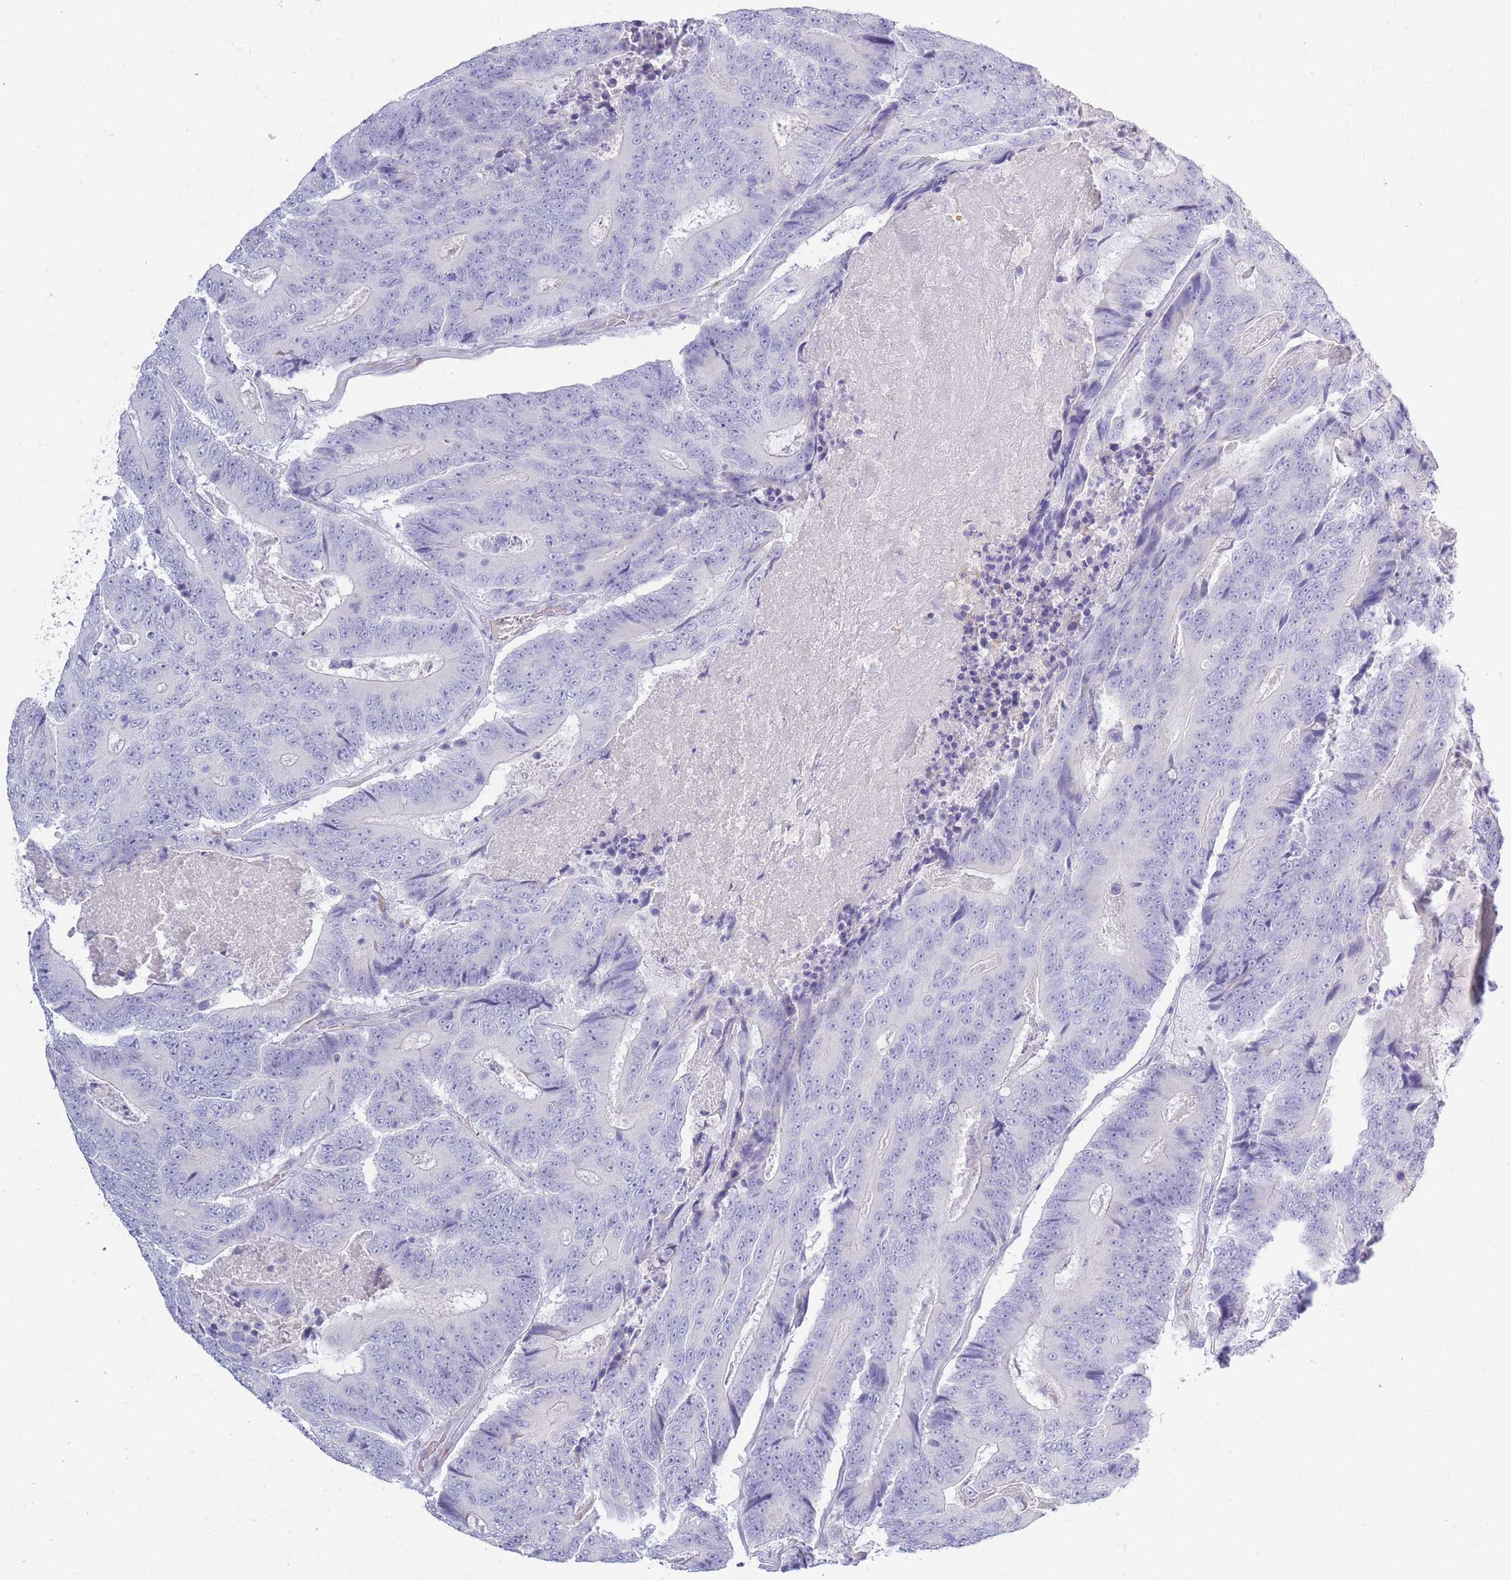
{"staining": {"intensity": "negative", "quantity": "none", "location": "none"}, "tissue": "colorectal cancer", "cell_type": "Tumor cells", "image_type": "cancer", "snomed": [{"axis": "morphology", "description": "Adenocarcinoma, NOS"}, {"axis": "topography", "description": "Colon"}], "caption": "DAB immunohistochemical staining of colorectal cancer (adenocarcinoma) displays no significant expression in tumor cells.", "gene": "TPSD1", "patient": {"sex": "male", "age": 83}}